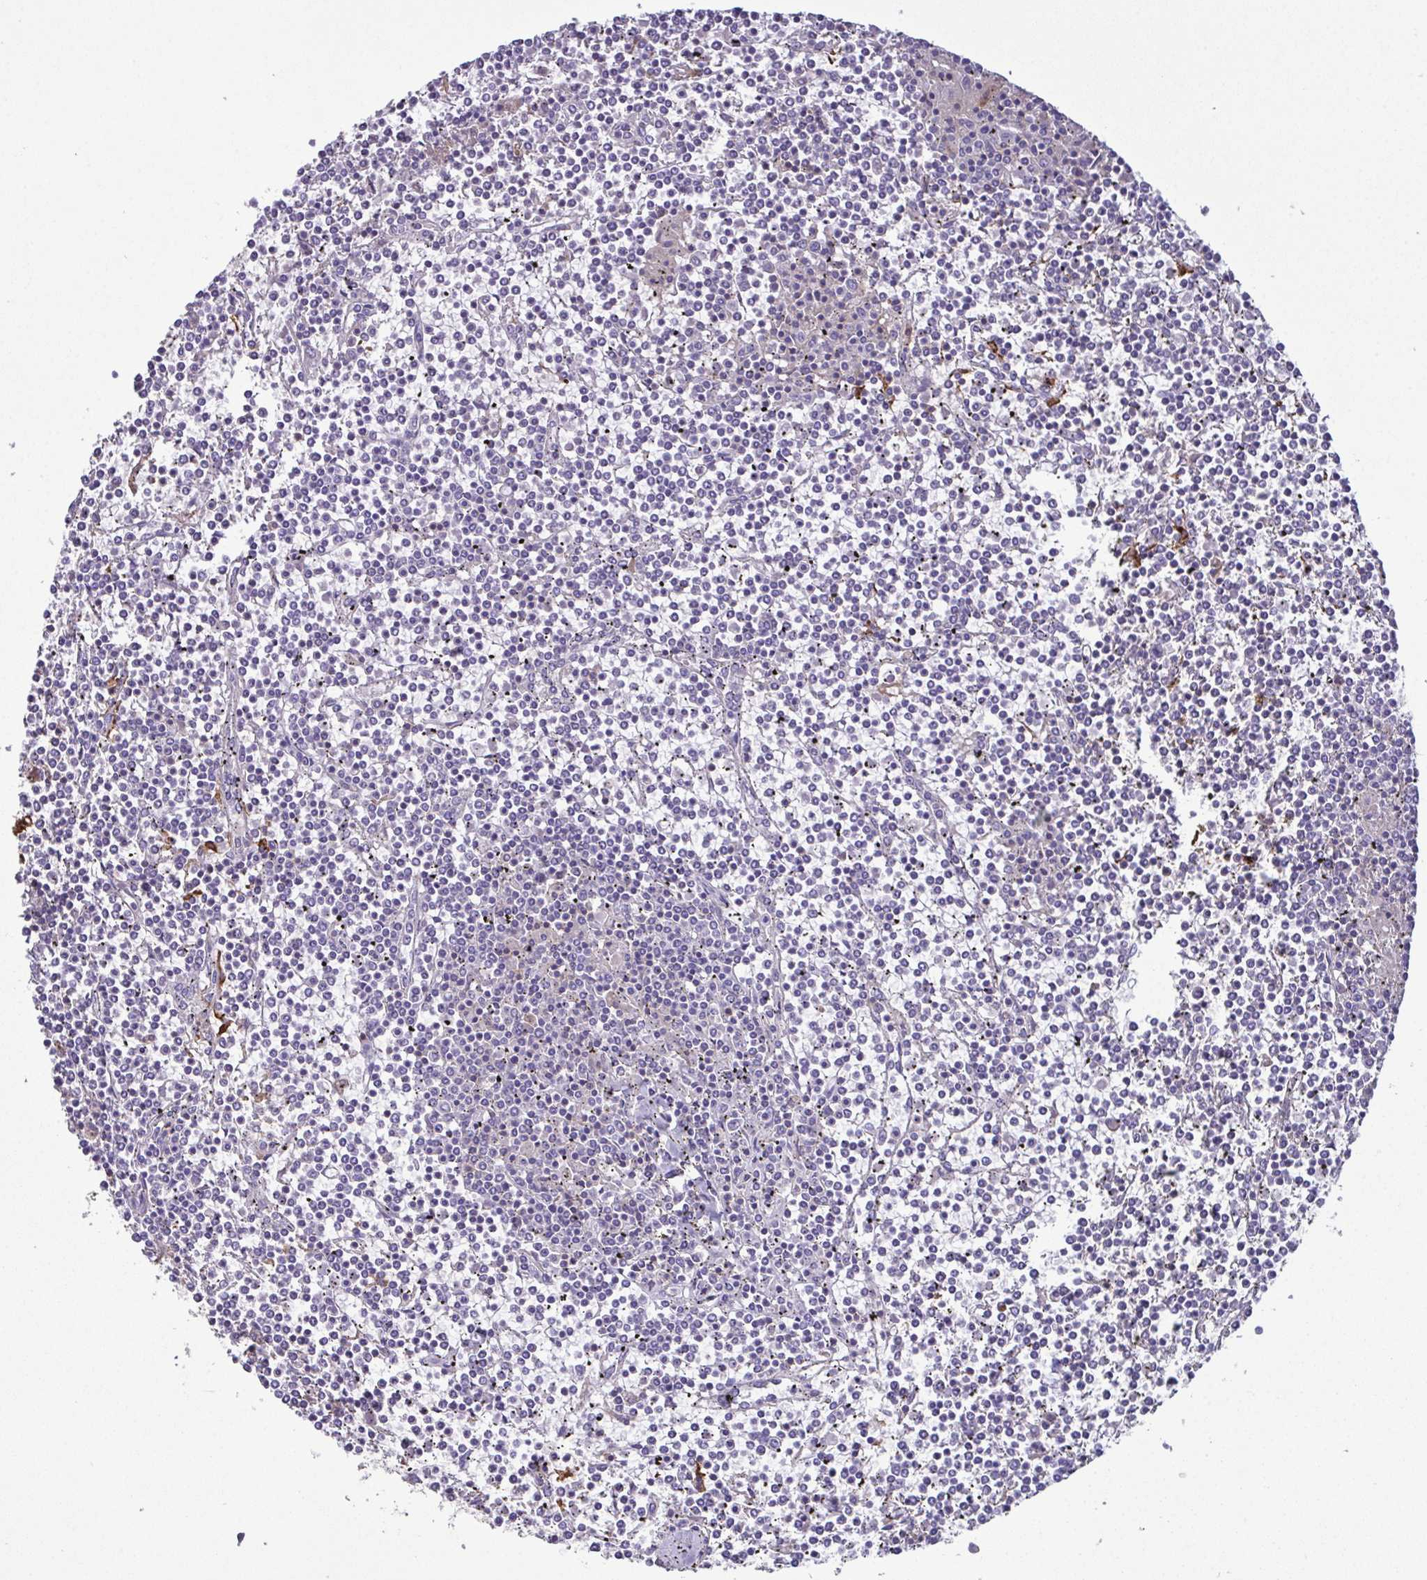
{"staining": {"intensity": "negative", "quantity": "none", "location": "none"}, "tissue": "lymphoma", "cell_type": "Tumor cells", "image_type": "cancer", "snomed": [{"axis": "morphology", "description": "Malignant lymphoma, non-Hodgkin's type, Low grade"}, {"axis": "topography", "description": "Spleen"}], "caption": "This is an IHC photomicrograph of low-grade malignant lymphoma, non-Hodgkin's type. There is no positivity in tumor cells.", "gene": "MARCO", "patient": {"sex": "female", "age": 19}}